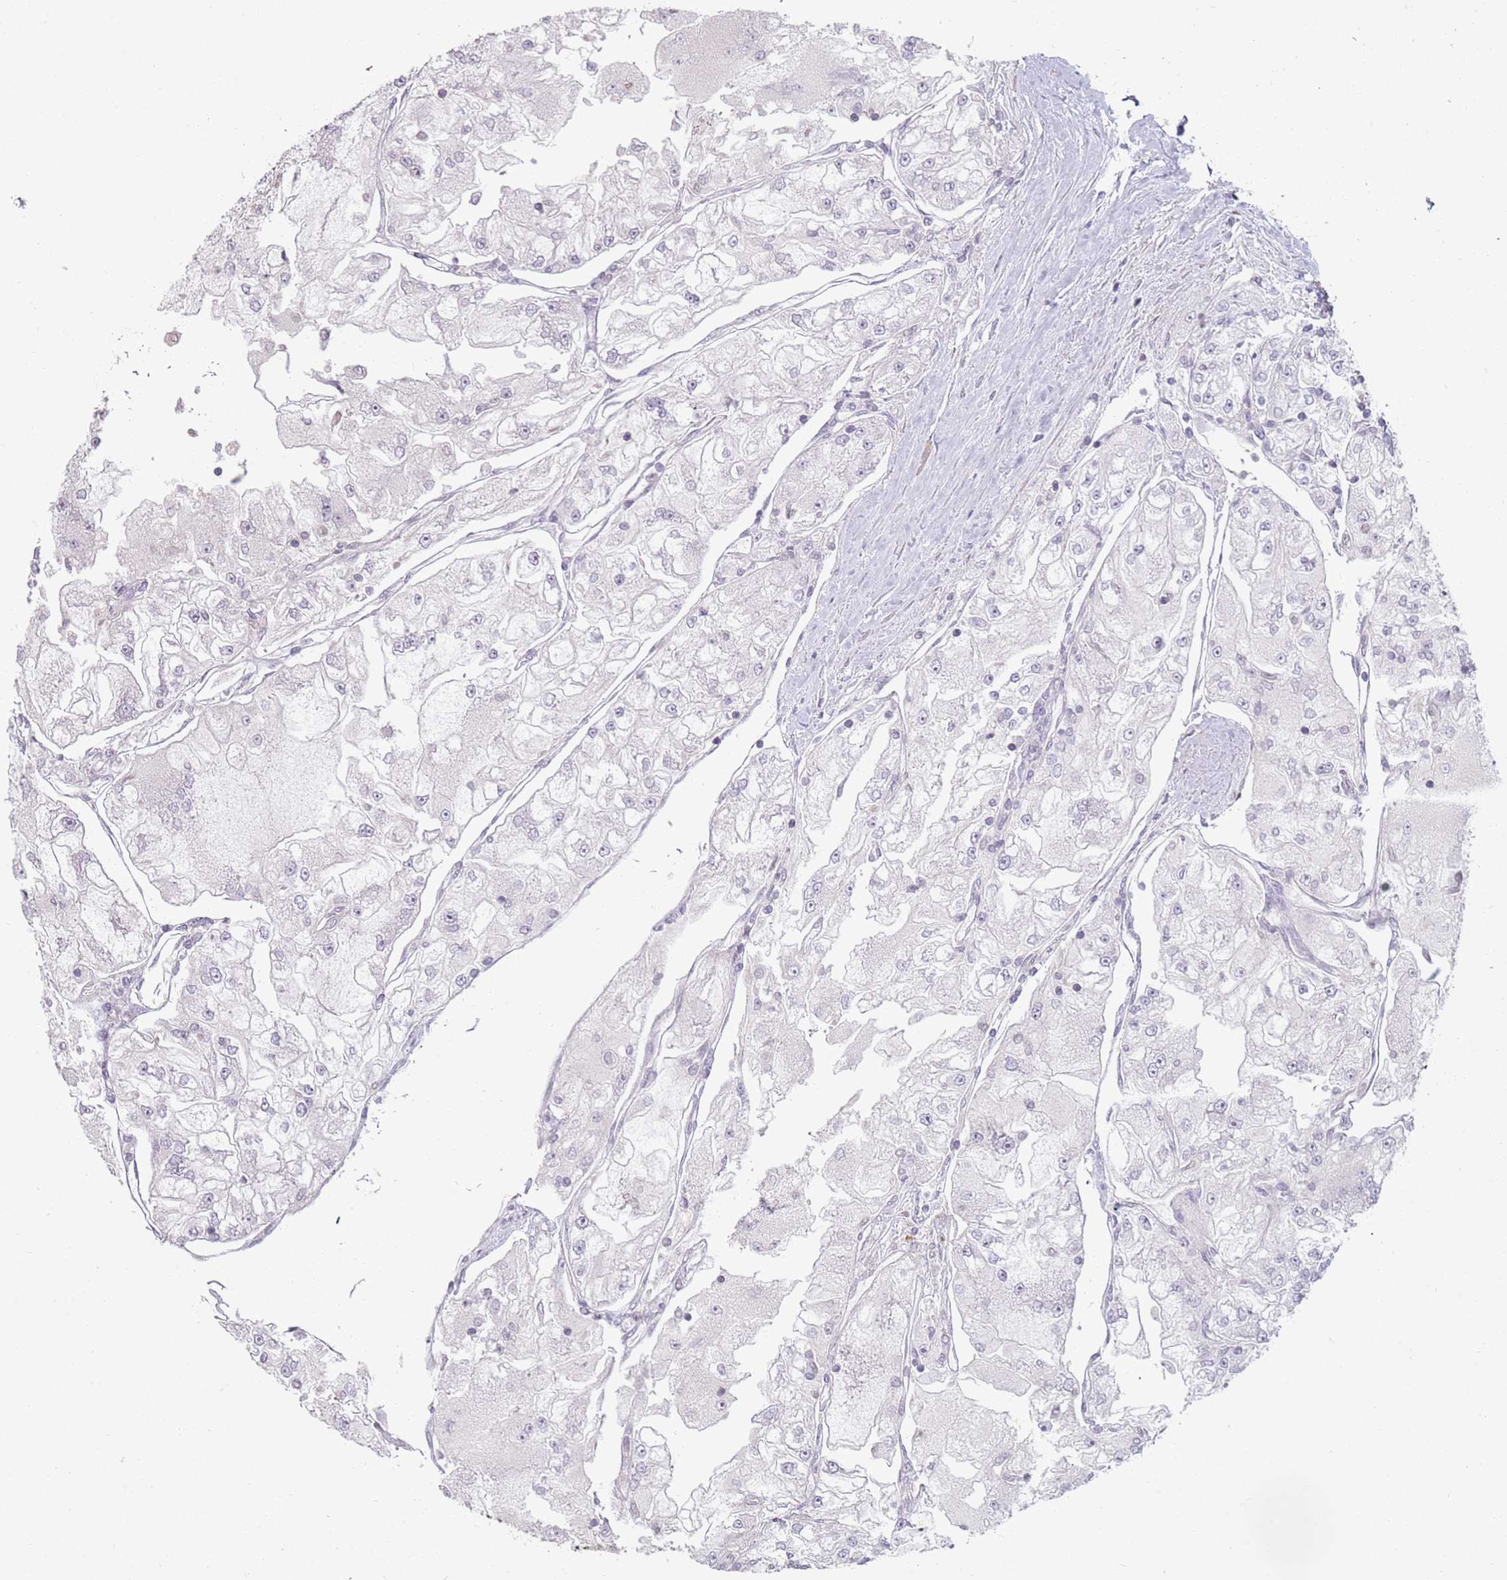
{"staining": {"intensity": "negative", "quantity": "none", "location": "none"}, "tissue": "renal cancer", "cell_type": "Tumor cells", "image_type": "cancer", "snomed": [{"axis": "morphology", "description": "Adenocarcinoma, NOS"}, {"axis": "topography", "description": "Kidney"}], "caption": "High magnification brightfield microscopy of renal adenocarcinoma stained with DAB (brown) and counterstained with hematoxylin (blue): tumor cells show no significant expression.", "gene": "GAS8", "patient": {"sex": "female", "age": 72}}